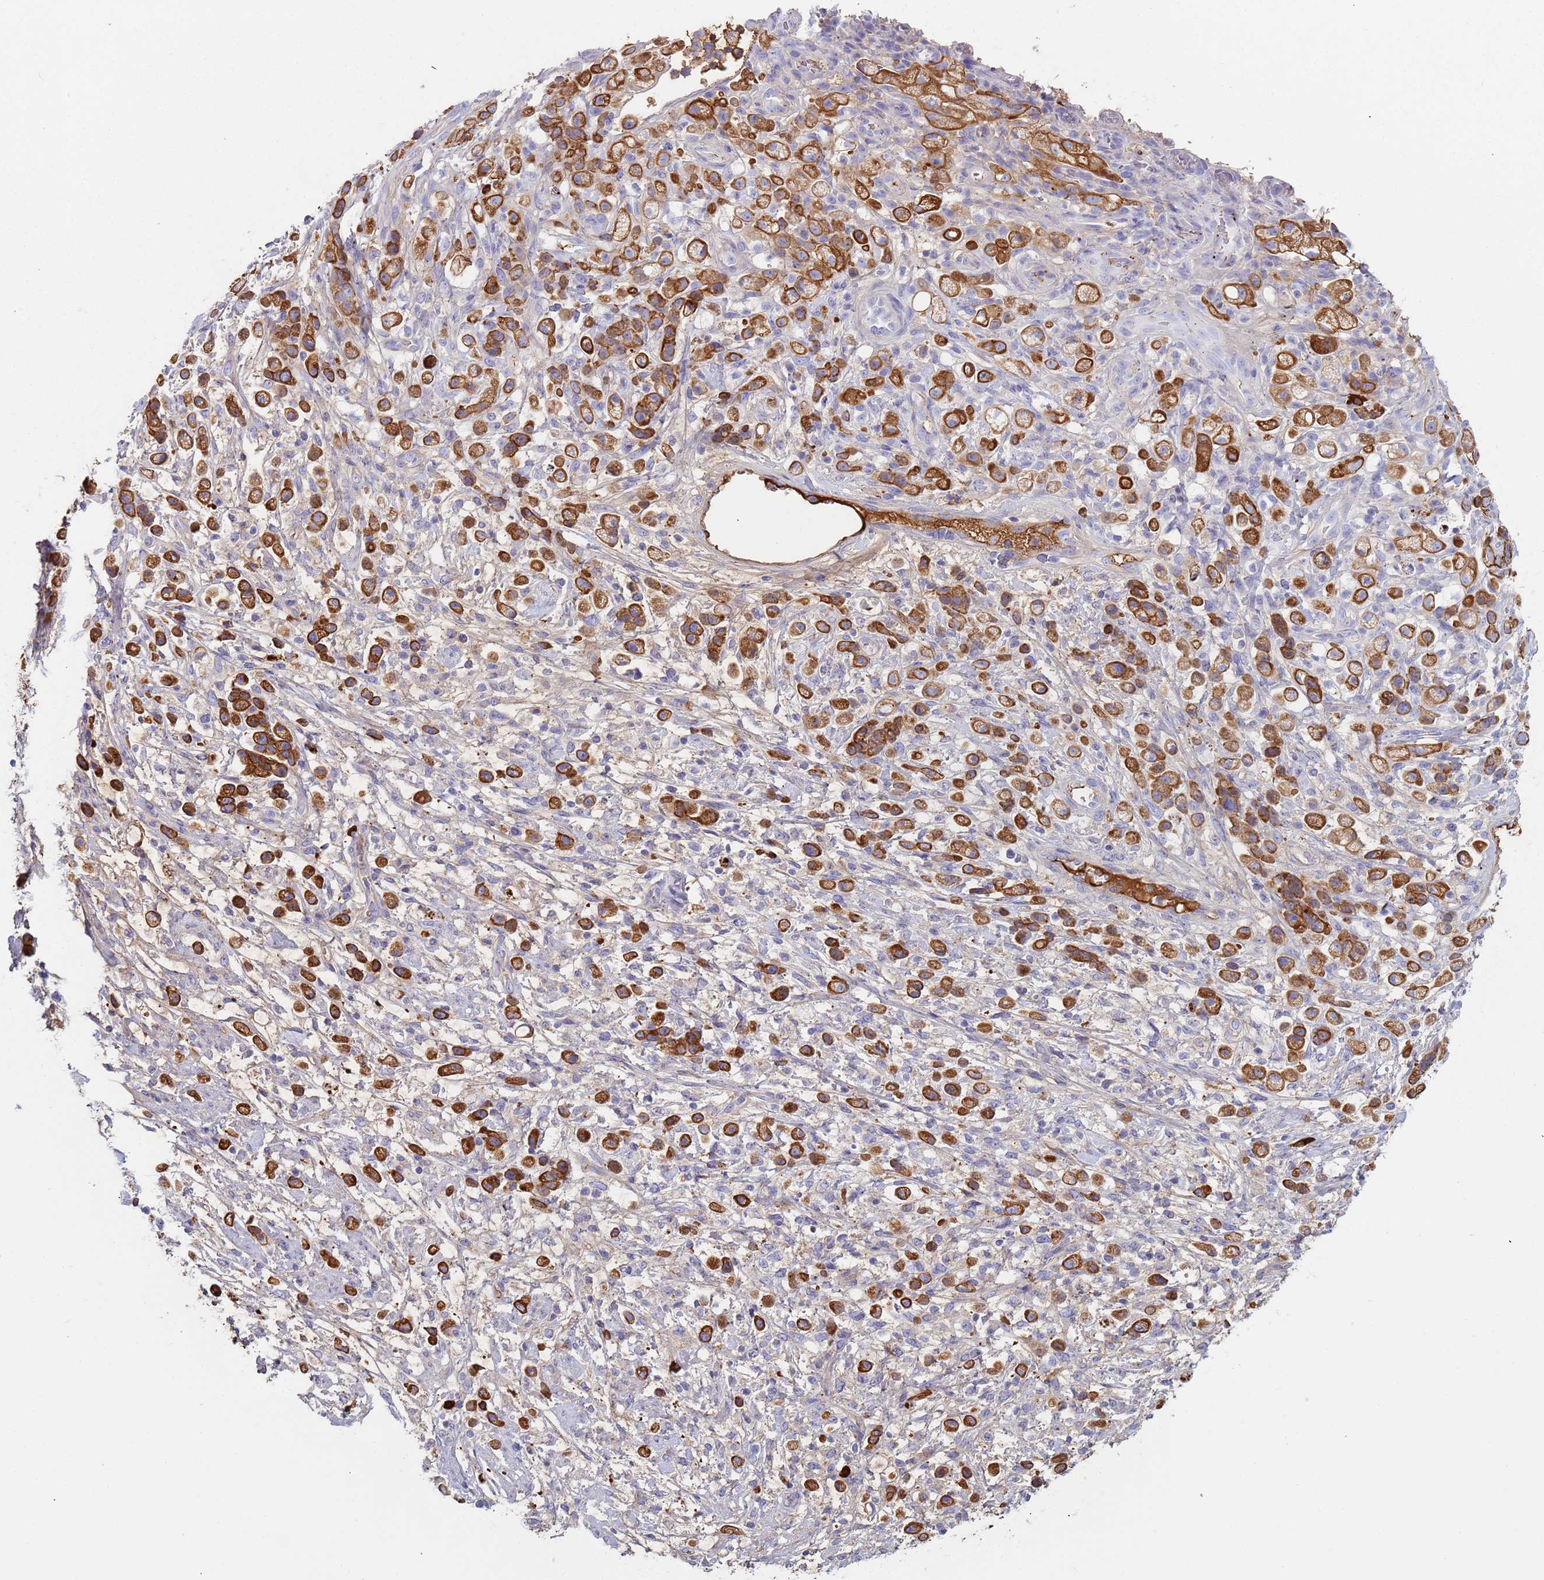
{"staining": {"intensity": "strong", "quantity": ">75%", "location": "cytoplasmic/membranous"}, "tissue": "stomach cancer", "cell_type": "Tumor cells", "image_type": "cancer", "snomed": [{"axis": "morphology", "description": "Adenocarcinoma, NOS"}, {"axis": "topography", "description": "Stomach"}], "caption": "Stomach cancer (adenocarcinoma) was stained to show a protein in brown. There is high levels of strong cytoplasmic/membranous positivity in approximately >75% of tumor cells.", "gene": "CYSLTR2", "patient": {"sex": "female", "age": 60}}